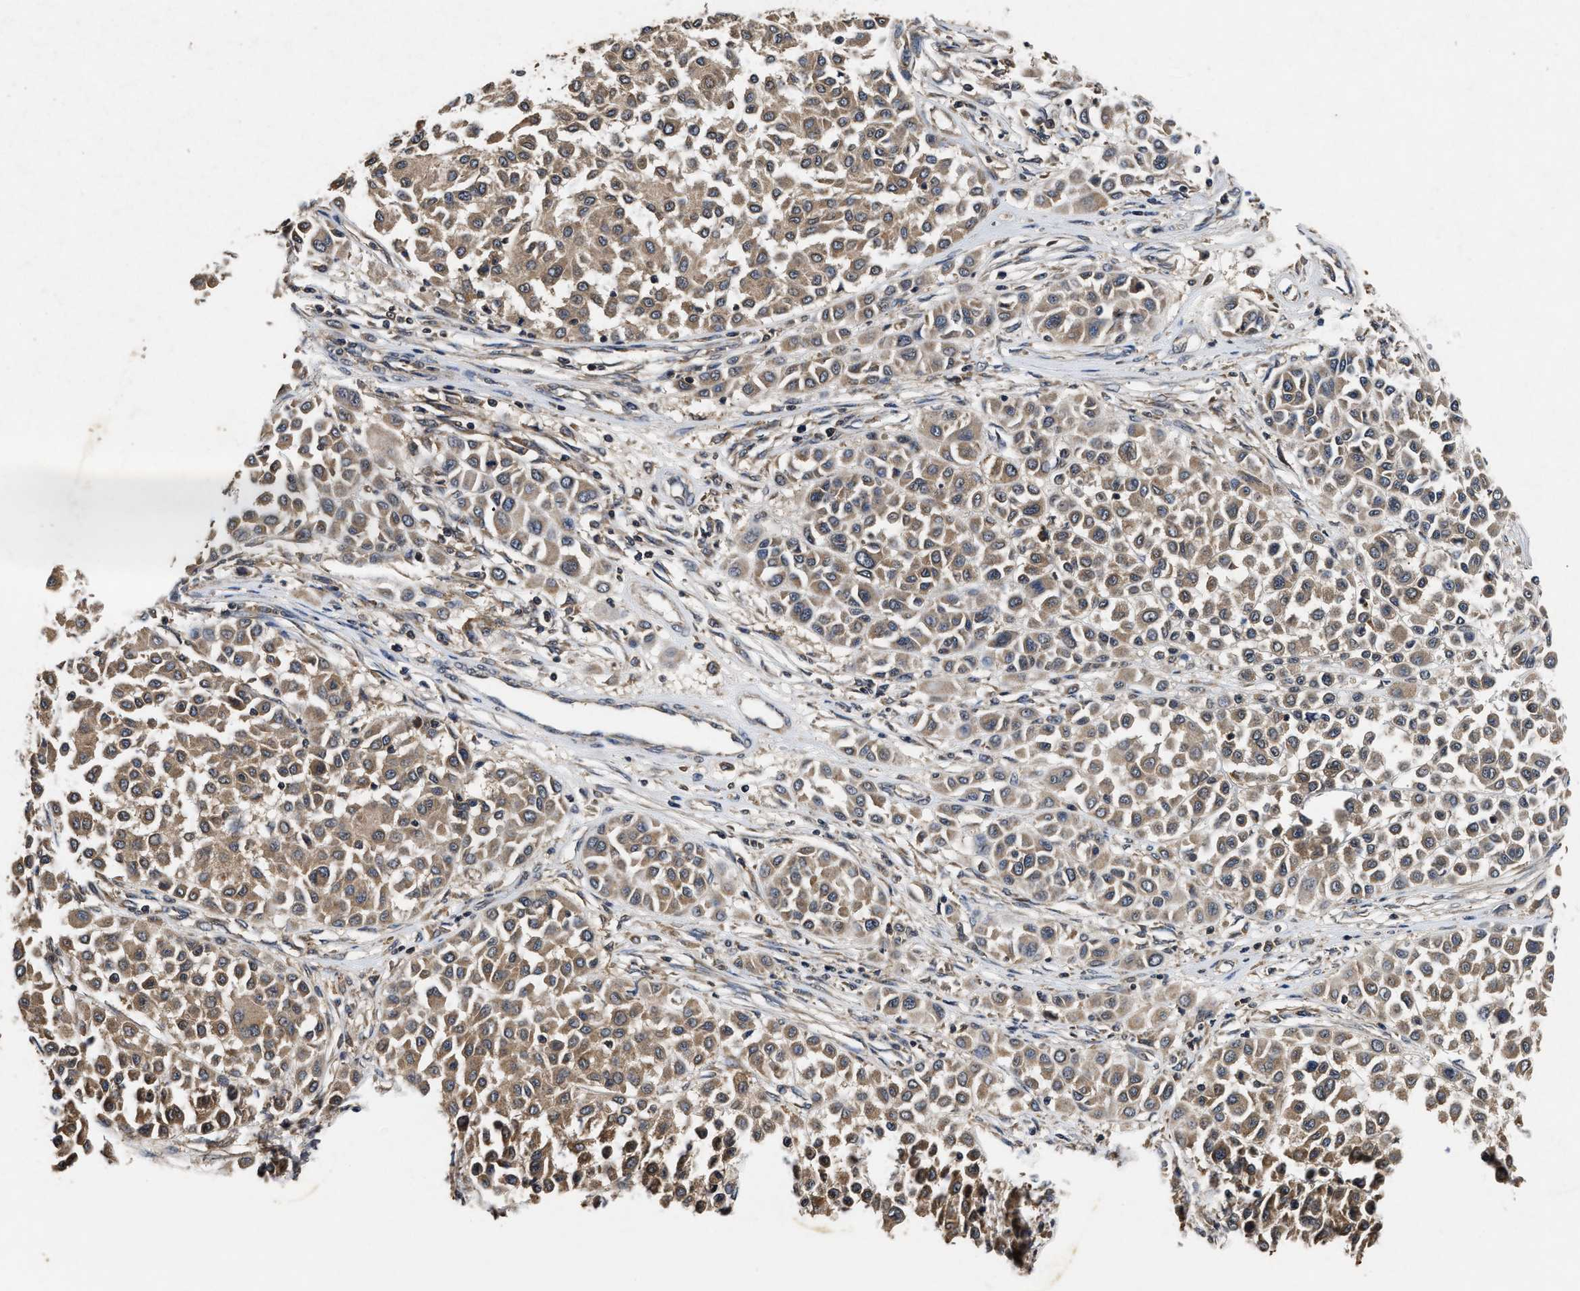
{"staining": {"intensity": "moderate", "quantity": ">75%", "location": "cytoplasmic/membranous"}, "tissue": "melanoma", "cell_type": "Tumor cells", "image_type": "cancer", "snomed": [{"axis": "morphology", "description": "Malignant melanoma, Metastatic site"}, {"axis": "topography", "description": "Soft tissue"}], "caption": "This is a histology image of immunohistochemistry (IHC) staining of melanoma, which shows moderate expression in the cytoplasmic/membranous of tumor cells.", "gene": "PDAP1", "patient": {"sex": "male", "age": 41}}